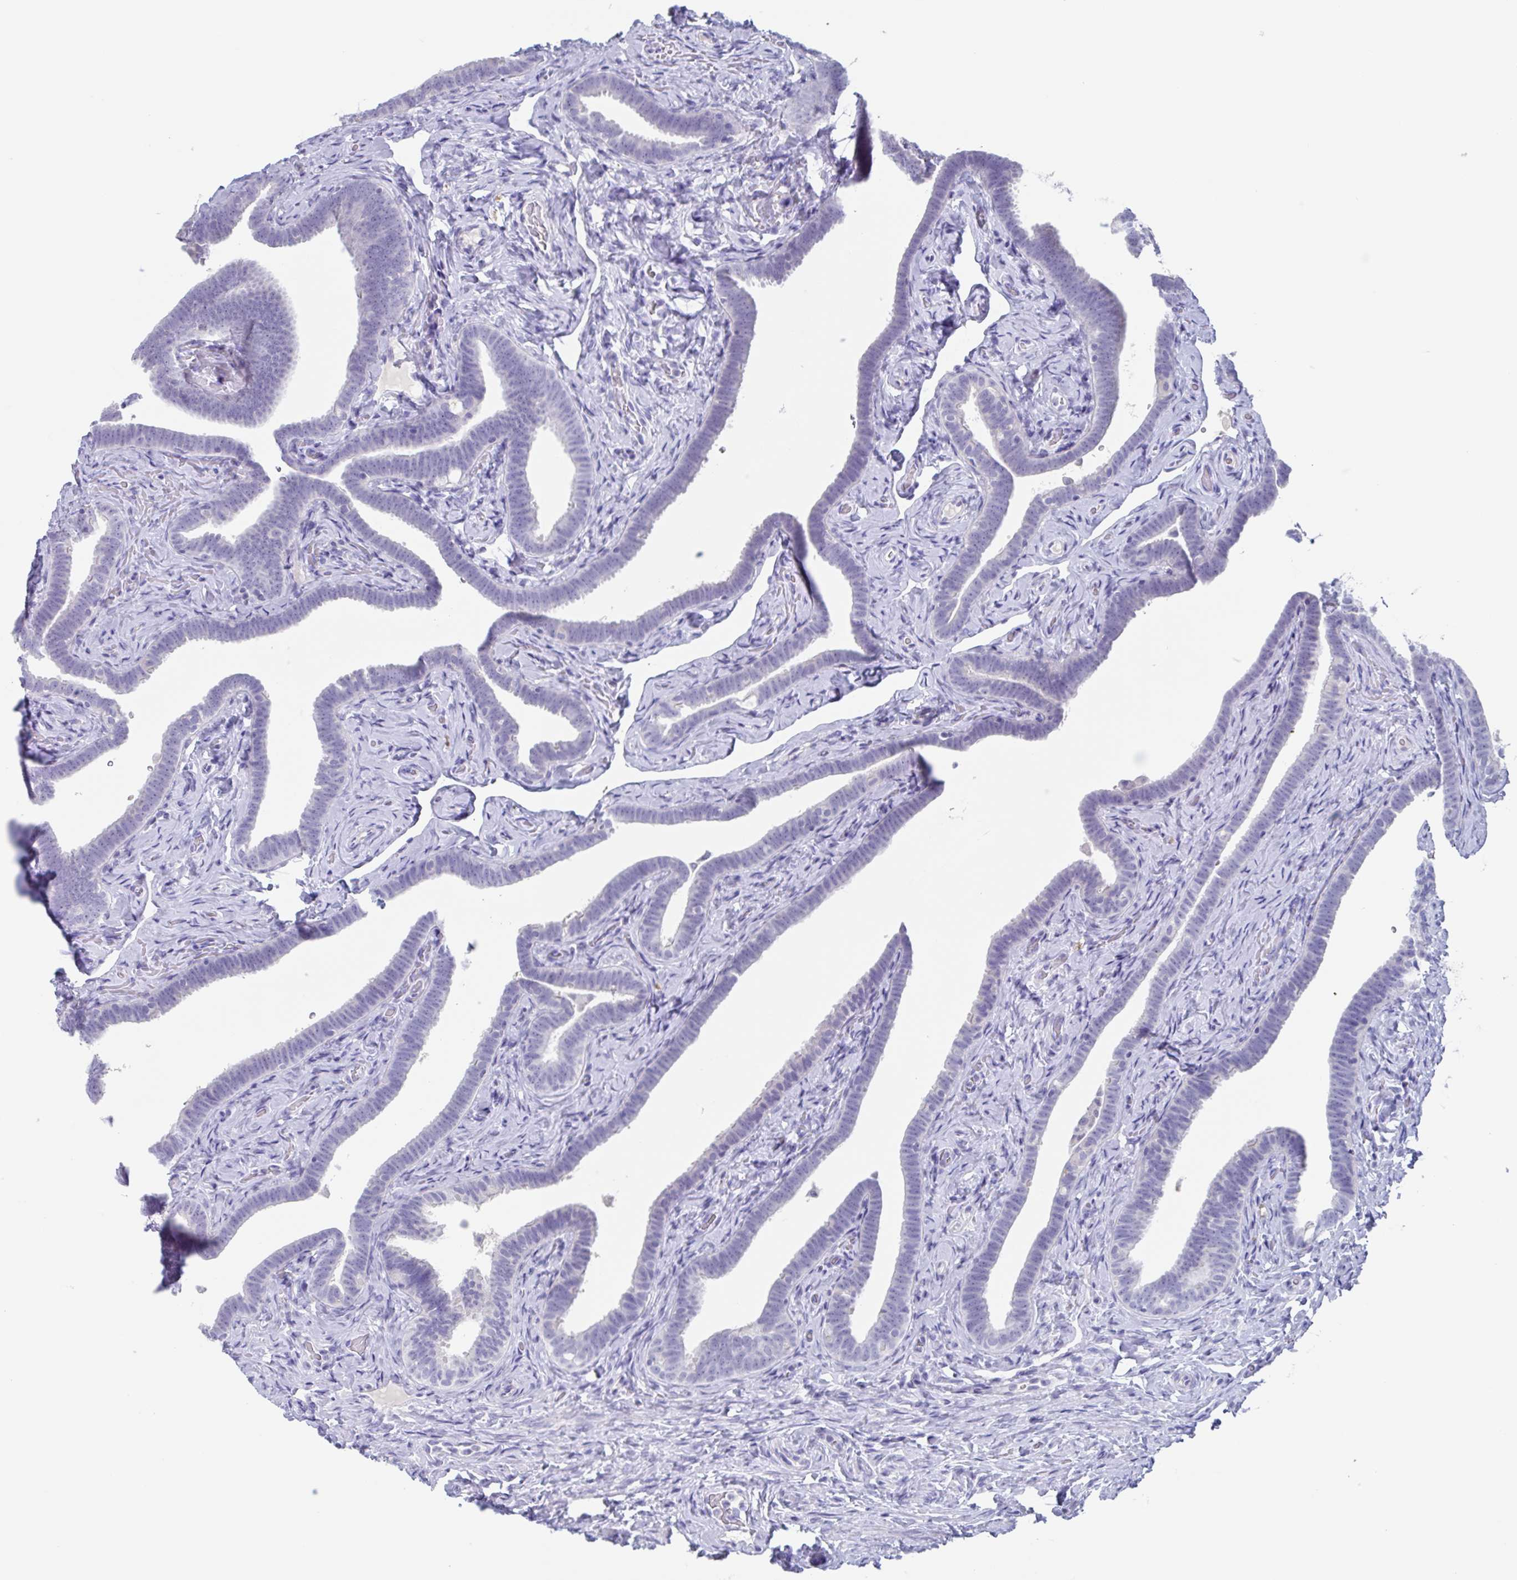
{"staining": {"intensity": "negative", "quantity": "none", "location": "none"}, "tissue": "fallopian tube", "cell_type": "Glandular cells", "image_type": "normal", "snomed": [{"axis": "morphology", "description": "Normal tissue, NOS"}, {"axis": "topography", "description": "Fallopian tube"}], "caption": "A micrograph of human fallopian tube is negative for staining in glandular cells. (Brightfield microscopy of DAB (3,3'-diaminobenzidine) immunohistochemistry (IHC) at high magnification).", "gene": "NOXRED1", "patient": {"sex": "female", "age": 69}}